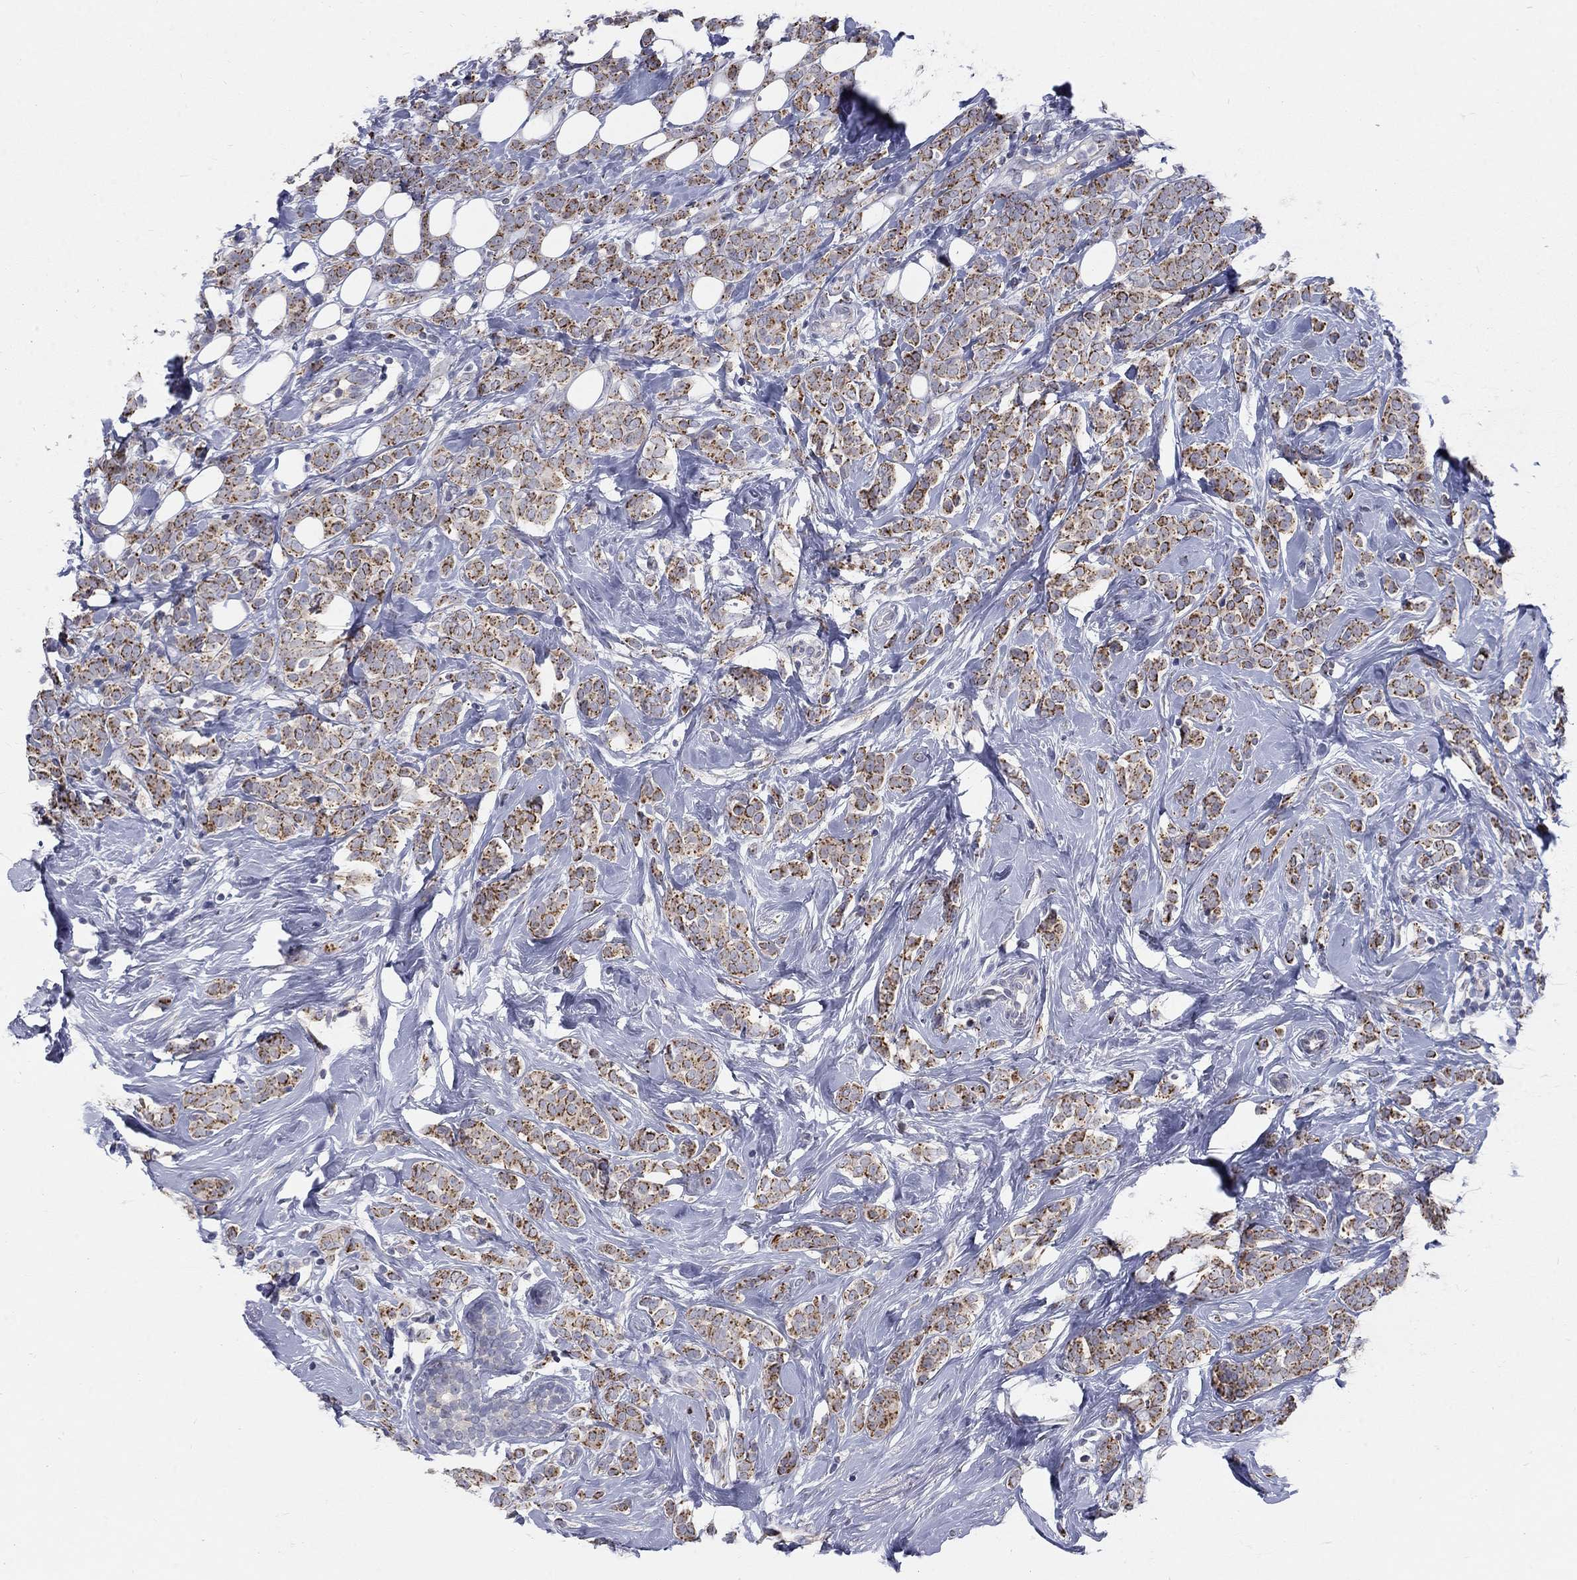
{"staining": {"intensity": "moderate", "quantity": ">75%", "location": "cytoplasmic/membranous"}, "tissue": "breast cancer", "cell_type": "Tumor cells", "image_type": "cancer", "snomed": [{"axis": "morphology", "description": "Lobular carcinoma"}, {"axis": "topography", "description": "Breast"}], "caption": "Brown immunohistochemical staining in breast cancer exhibits moderate cytoplasmic/membranous staining in approximately >75% of tumor cells.", "gene": "PANK3", "patient": {"sex": "female", "age": 49}}